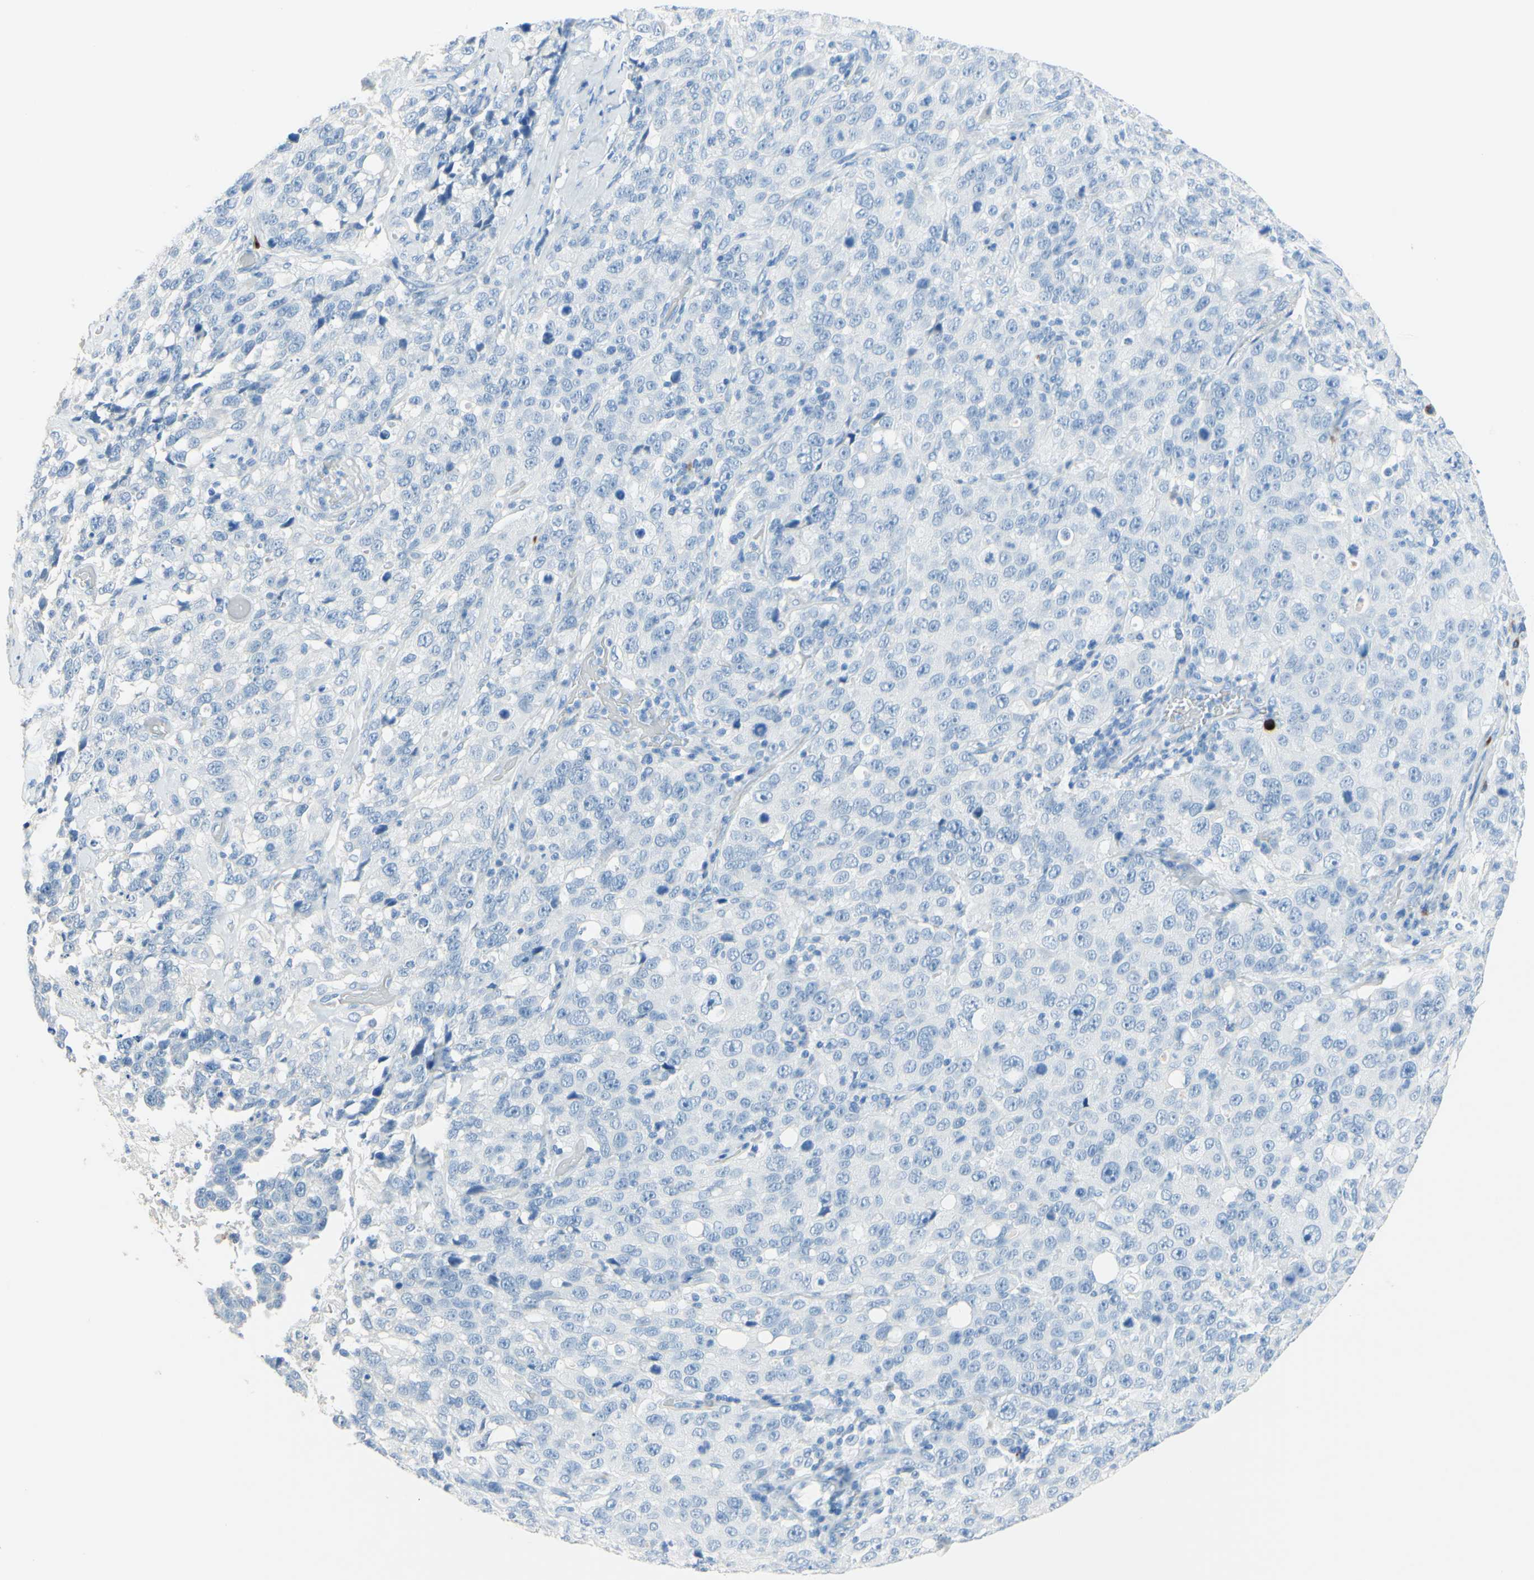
{"staining": {"intensity": "negative", "quantity": "none", "location": "none"}, "tissue": "stomach cancer", "cell_type": "Tumor cells", "image_type": "cancer", "snomed": [{"axis": "morphology", "description": "Normal tissue, NOS"}, {"axis": "morphology", "description": "Adenocarcinoma, NOS"}, {"axis": "topography", "description": "Stomach"}], "caption": "Tumor cells show no significant positivity in adenocarcinoma (stomach).", "gene": "IL6ST", "patient": {"sex": "male", "age": 48}}